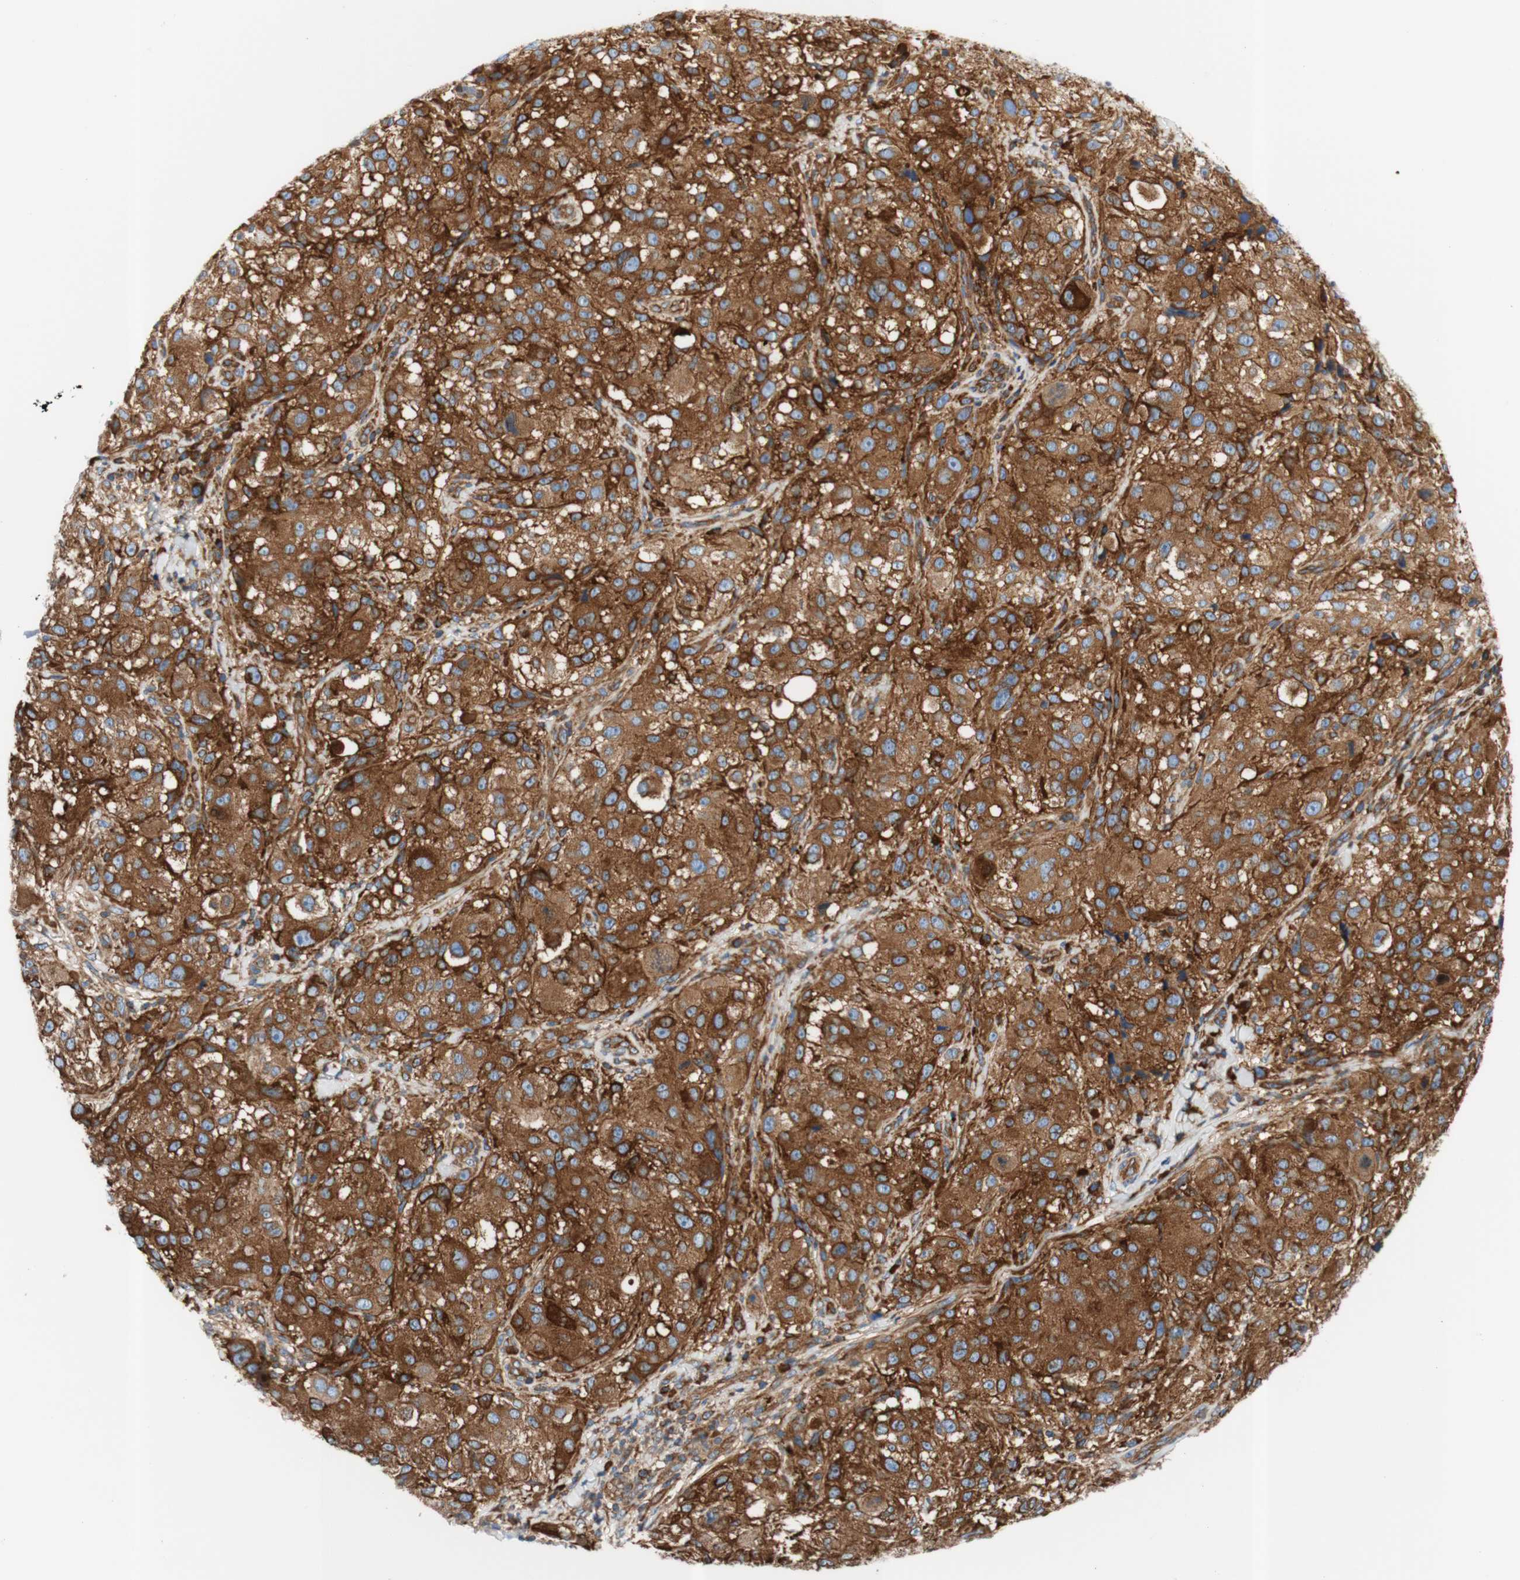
{"staining": {"intensity": "strong", "quantity": ">75%", "location": "cytoplasmic/membranous"}, "tissue": "melanoma", "cell_type": "Tumor cells", "image_type": "cancer", "snomed": [{"axis": "morphology", "description": "Necrosis, NOS"}, {"axis": "morphology", "description": "Malignant melanoma, NOS"}, {"axis": "topography", "description": "Skin"}], "caption": "A photomicrograph of human melanoma stained for a protein demonstrates strong cytoplasmic/membranous brown staining in tumor cells.", "gene": "STOM", "patient": {"sex": "female", "age": 87}}